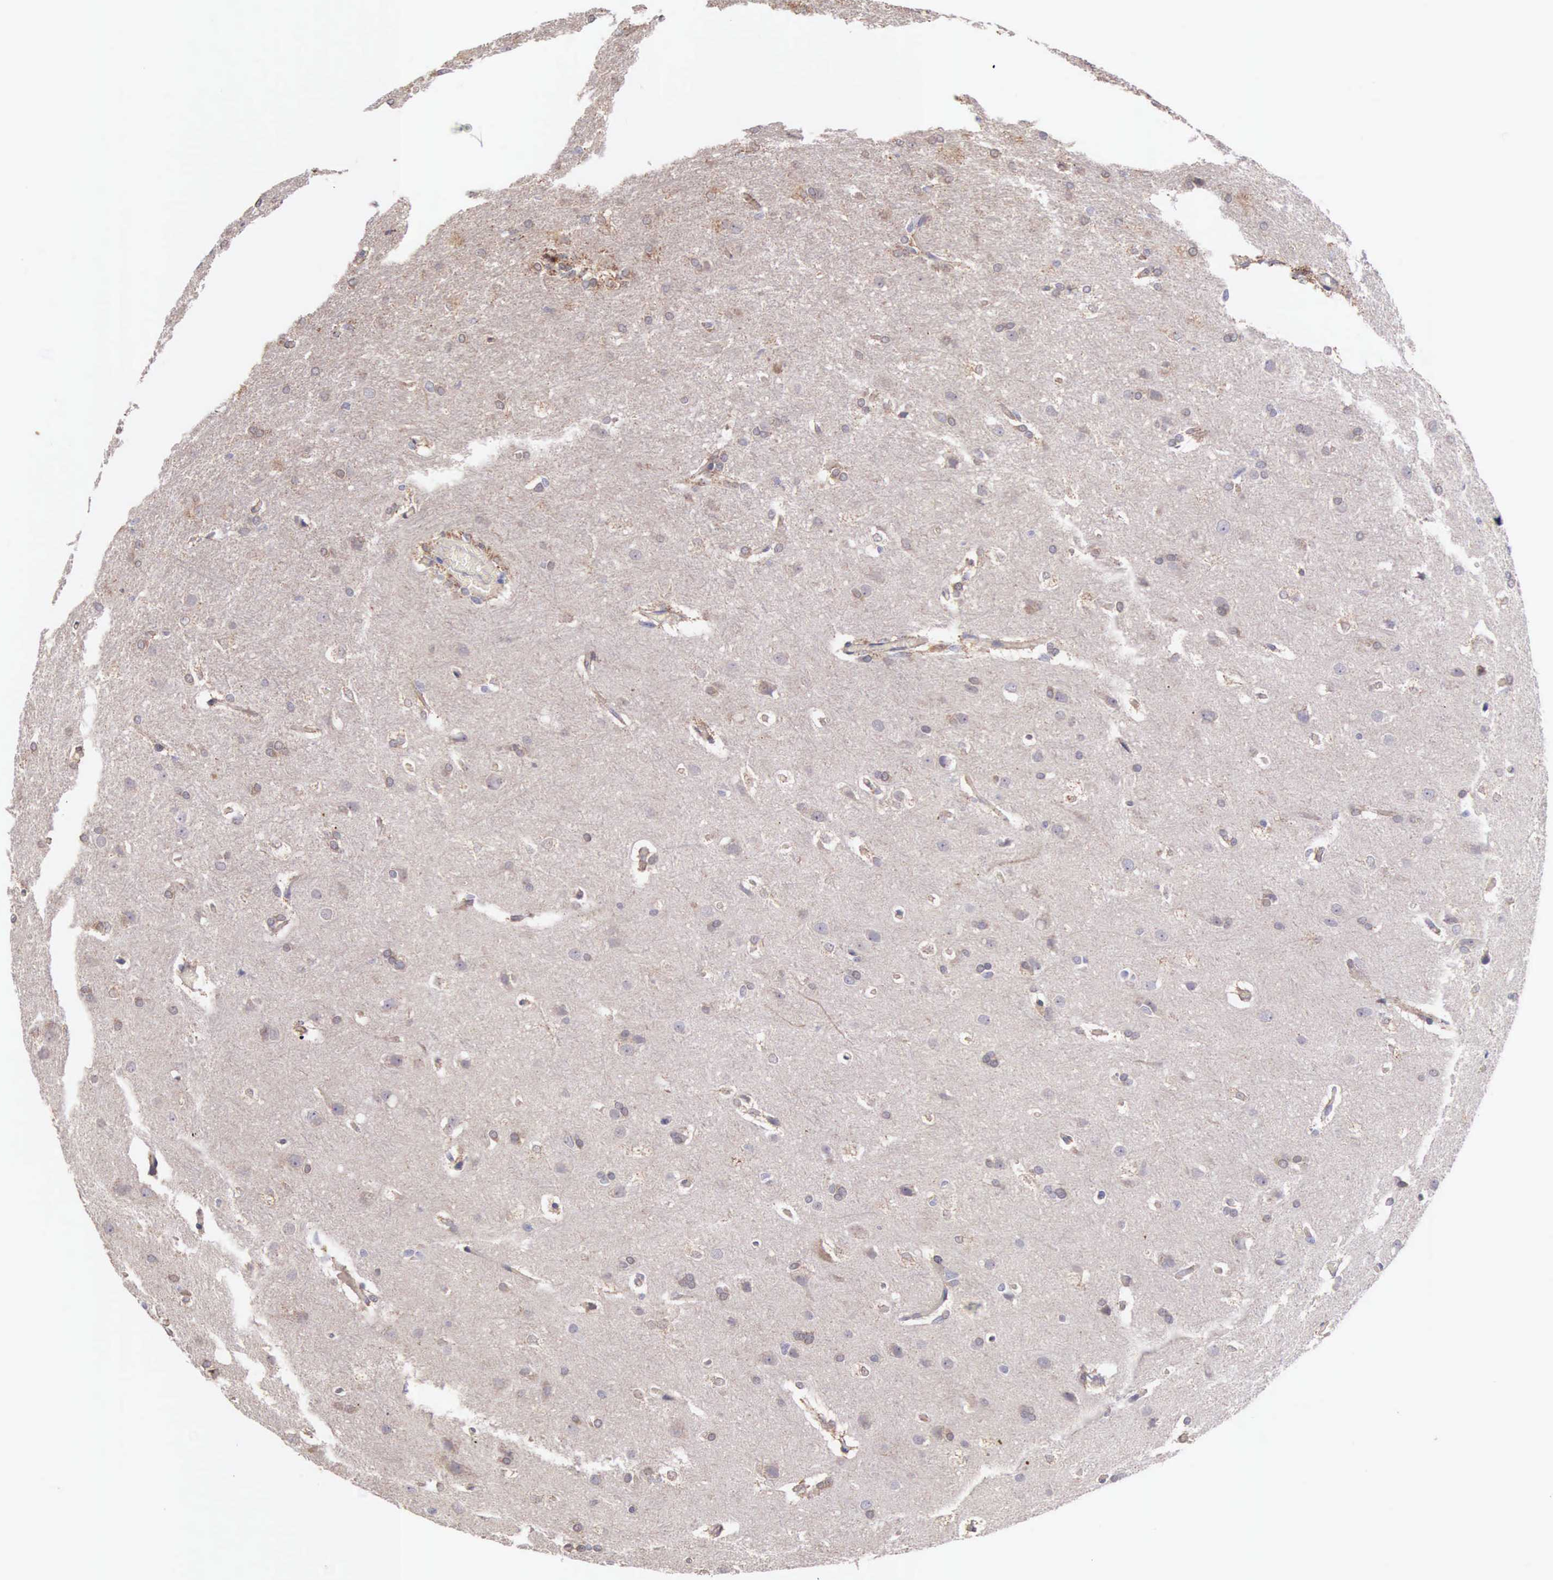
{"staining": {"intensity": "weak", "quantity": "<25%", "location": "cytoplasmic/membranous"}, "tissue": "glioma", "cell_type": "Tumor cells", "image_type": "cancer", "snomed": [{"axis": "morphology", "description": "Glioma, malignant, High grade"}, {"axis": "topography", "description": "Brain"}], "caption": "The immunohistochemistry (IHC) histopathology image has no significant positivity in tumor cells of glioma tissue.", "gene": "PIR", "patient": {"sex": "male", "age": 68}}